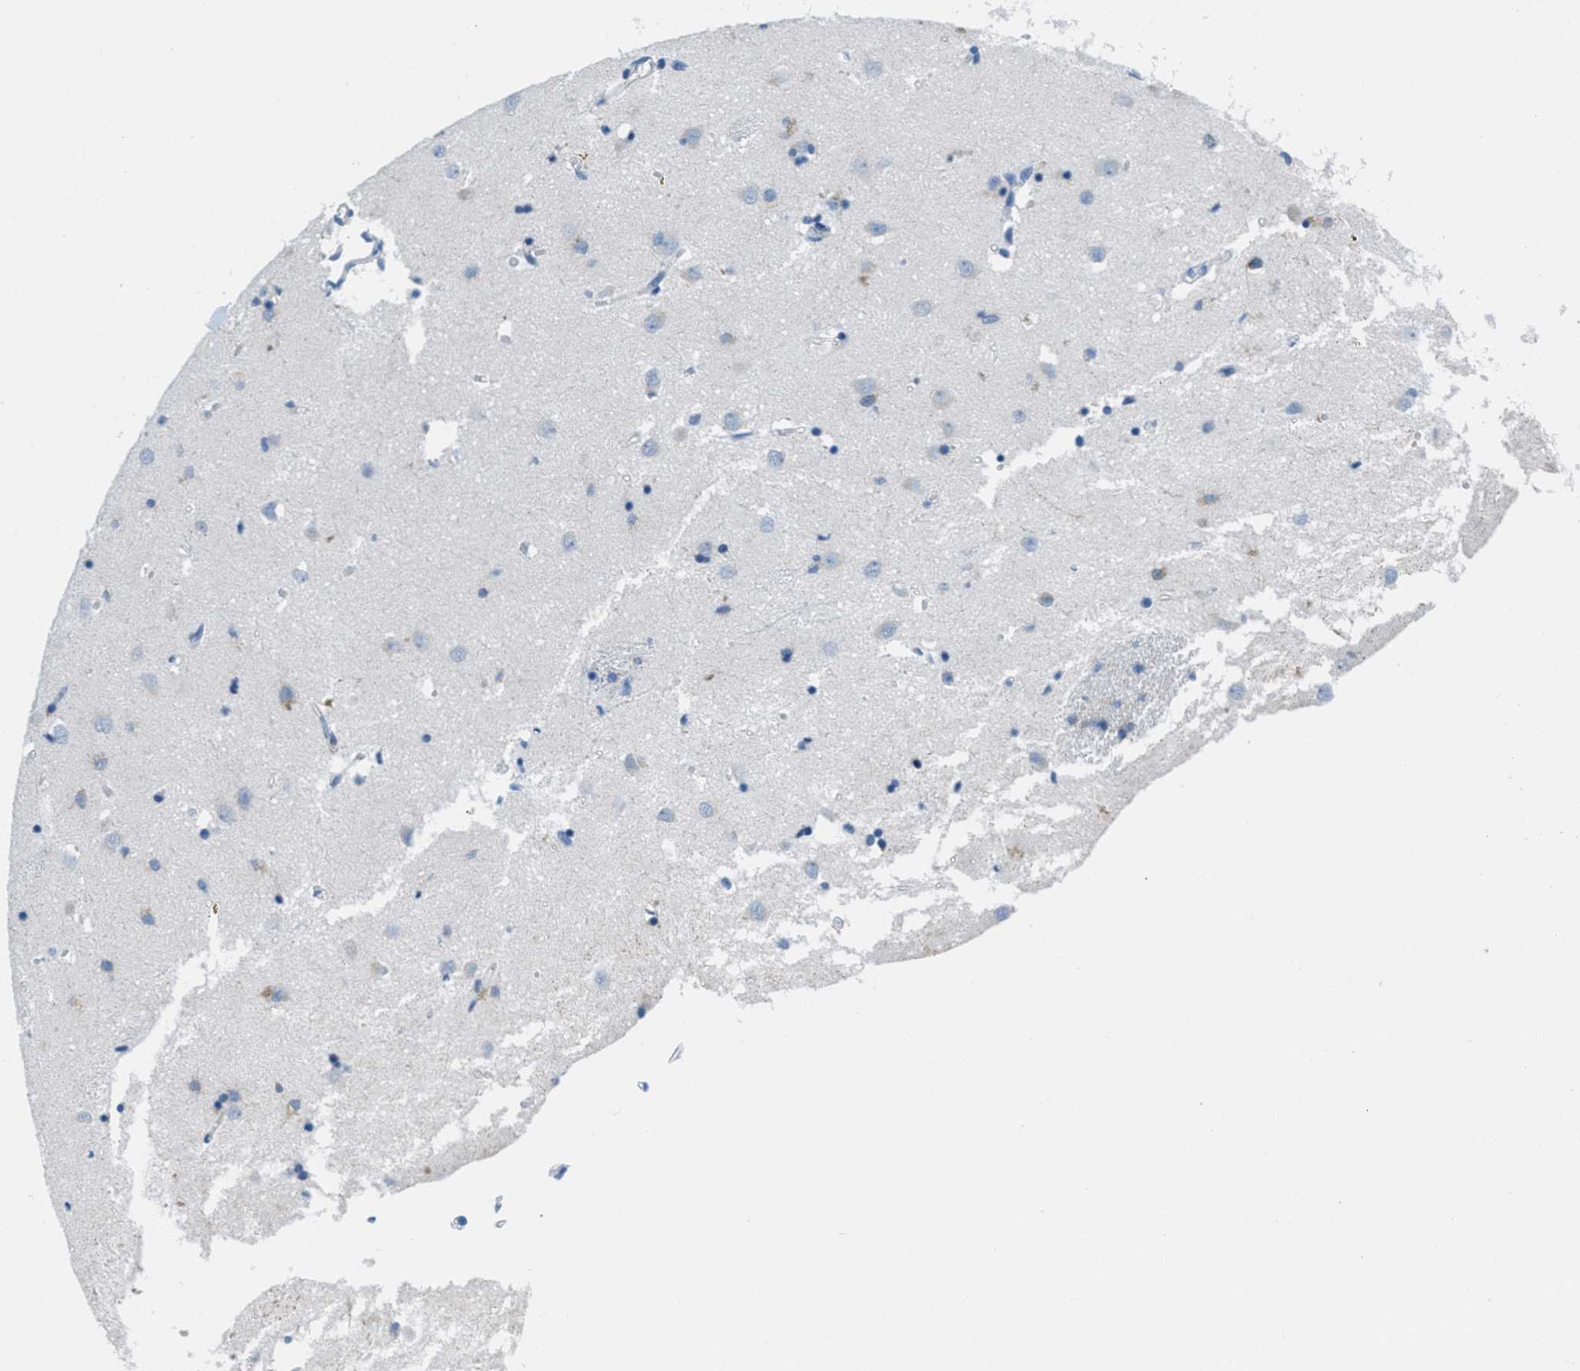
{"staining": {"intensity": "strong", "quantity": "<25%", "location": "cytoplasmic/membranous"}, "tissue": "caudate", "cell_type": "Glial cells", "image_type": "normal", "snomed": [{"axis": "morphology", "description": "Normal tissue, NOS"}, {"axis": "topography", "description": "Lateral ventricle wall"}], "caption": "Immunohistochemical staining of normal caudate demonstrates medium levels of strong cytoplasmic/membranous staining in about <25% of glial cells.", "gene": "MGARP", "patient": {"sex": "female", "age": 19}}